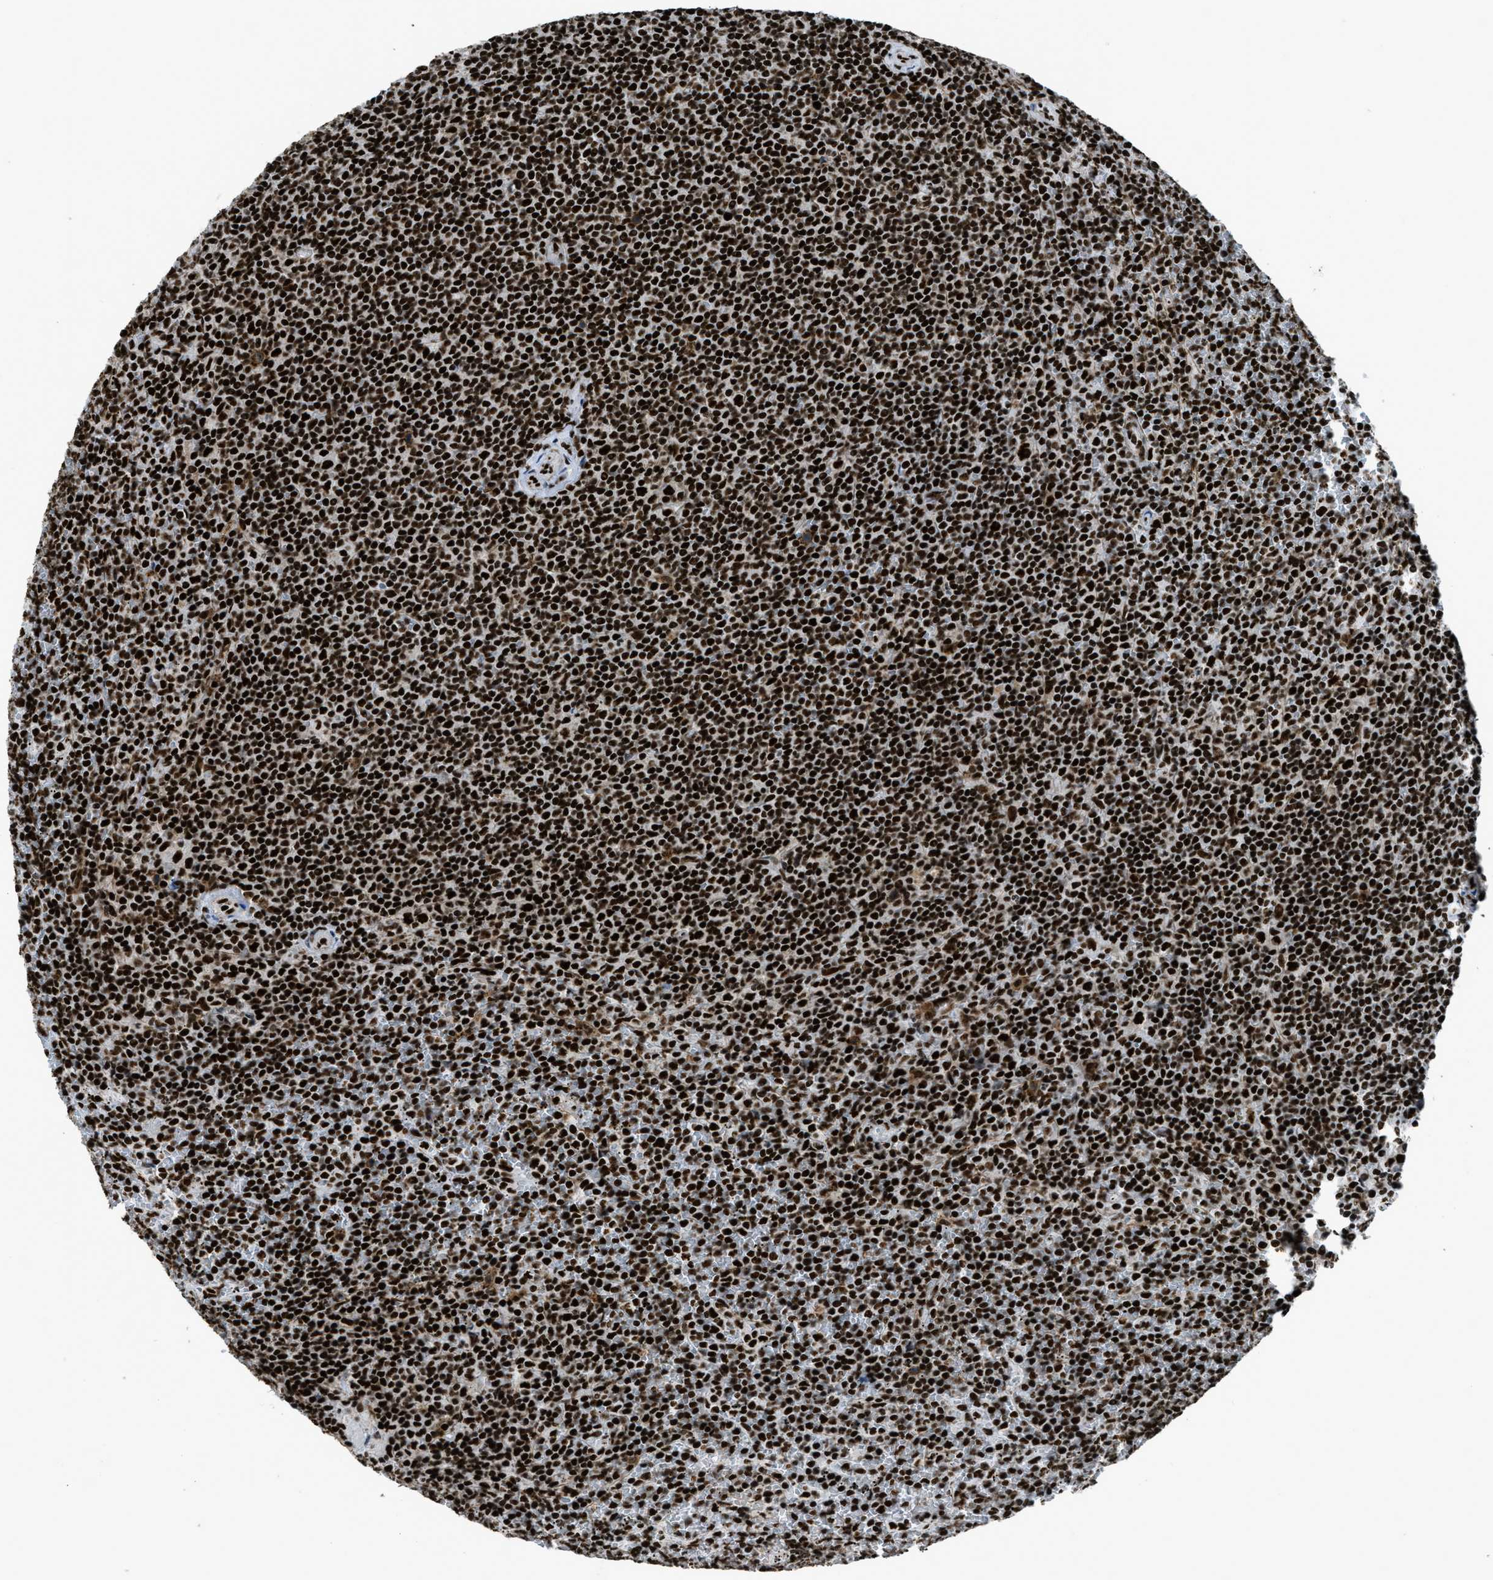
{"staining": {"intensity": "strong", "quantity": ">75%", "location": "nuclear"}, "tissue": "lymphoma", "cell_type": "Tumor cells", "image_type": "cancer", "snomed": [{"axis": "morphology", "description": "Malignant lymphoma, non-Hodgkin's type, Low grade"}, {"axis": "topography", "description": "Spleen"}], "caption": "A brown stain shows strong nuclear expression of a protein in human lymphoma tumor cells.", "gene": "ZNF207", "patient": {"sex": "female", "age": 19}}